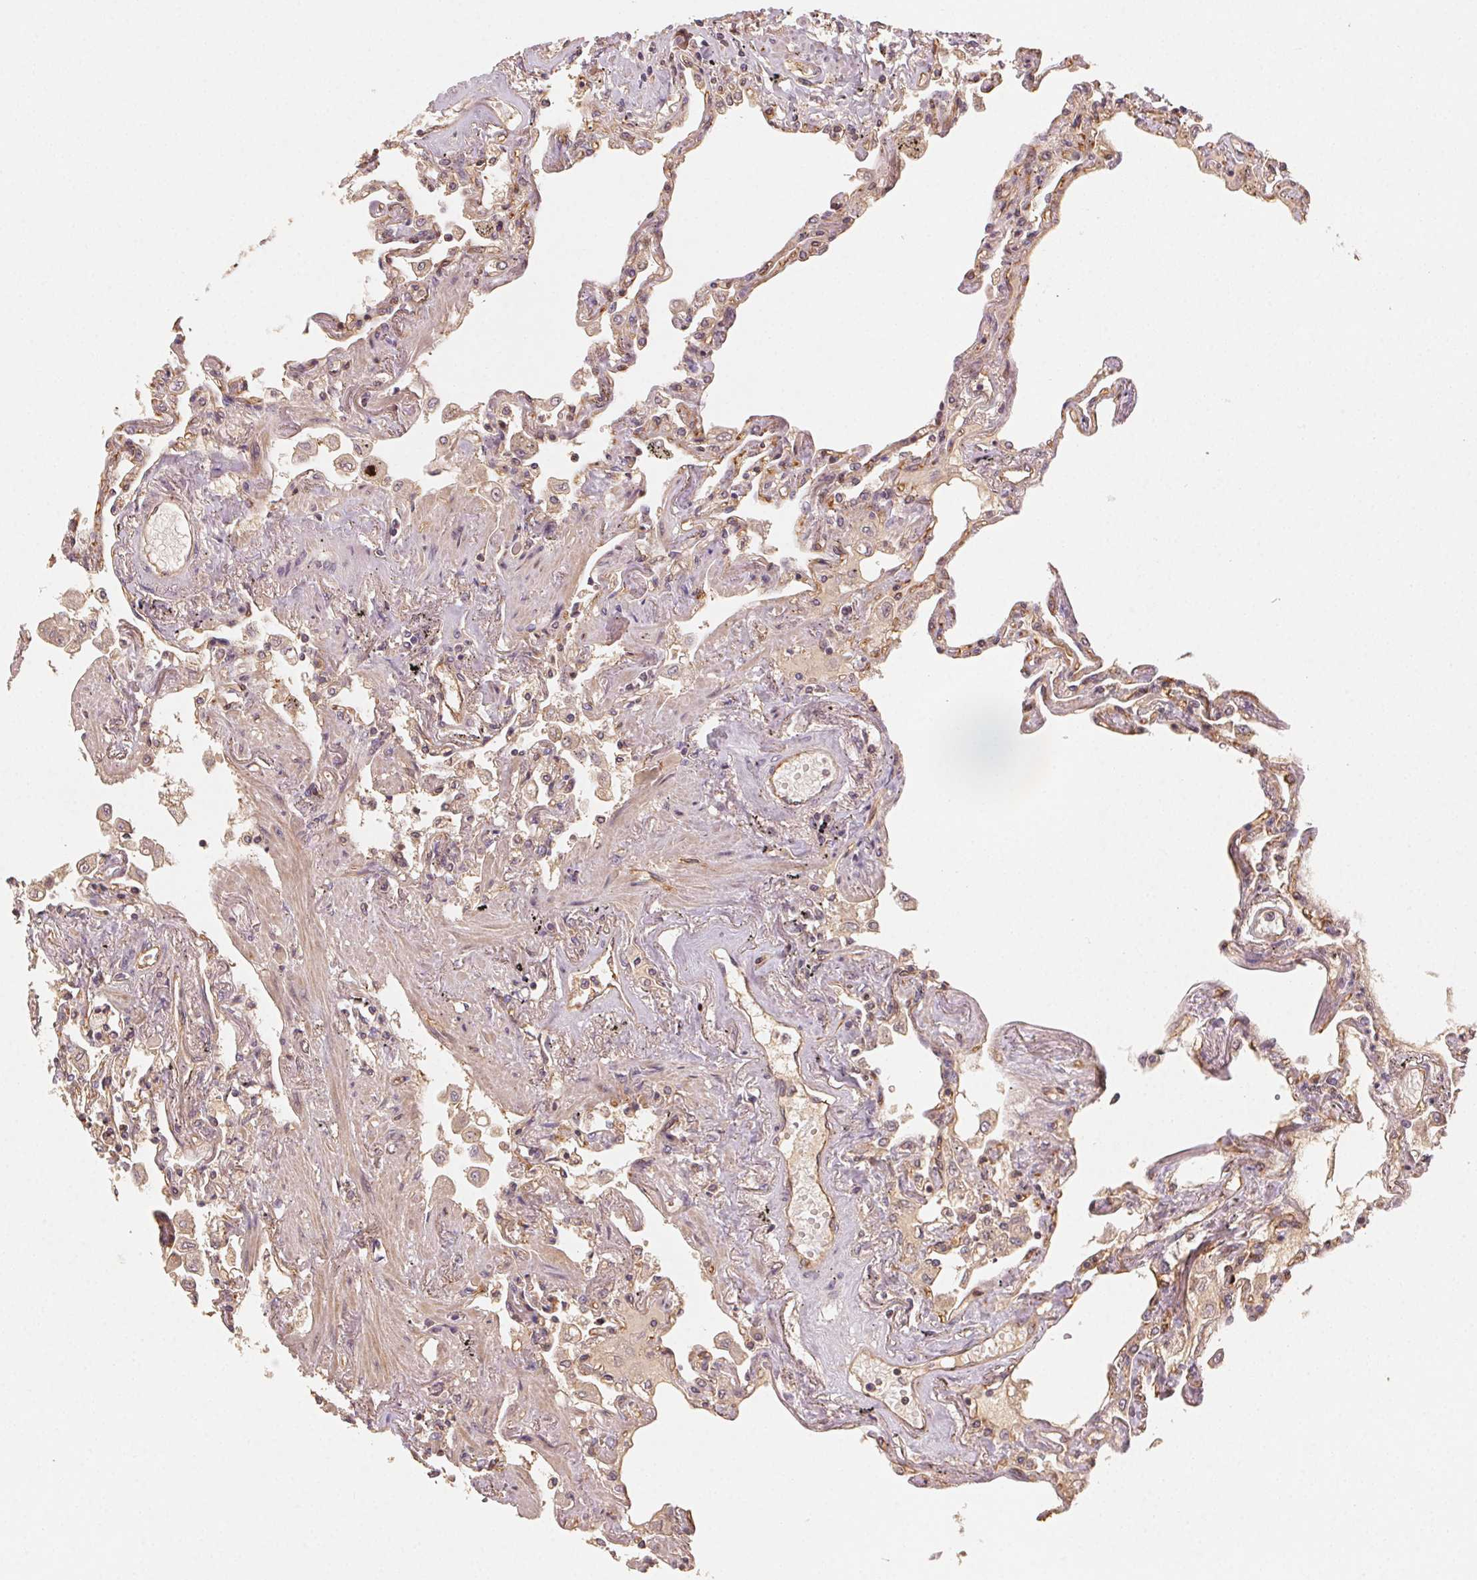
{"staining": {"intensity": "weak", "quantity": ">75%", "location": "cytoplasmic/membranous"}, "tissue": "lung", "cell_type": "Alveolar cells", "image_type": "normal", "snomed": [{"axis": "morphology", "description": "Normal tissue, NOS"}, {"axis": "morphology", "description": "Adenocarcinoma, NOS"}, {"axis": "topography", "description": "Cartilage tissue"}, {"axis": "topography", "description": "Lung"}], "caption": "This image reveals IHC staining of normal lung, with low weak cytoplasmic/membranous positivity in about >75% of alveolar cells.", "gene": "RALA", "patient": {"sex": "female", "age": 67}}